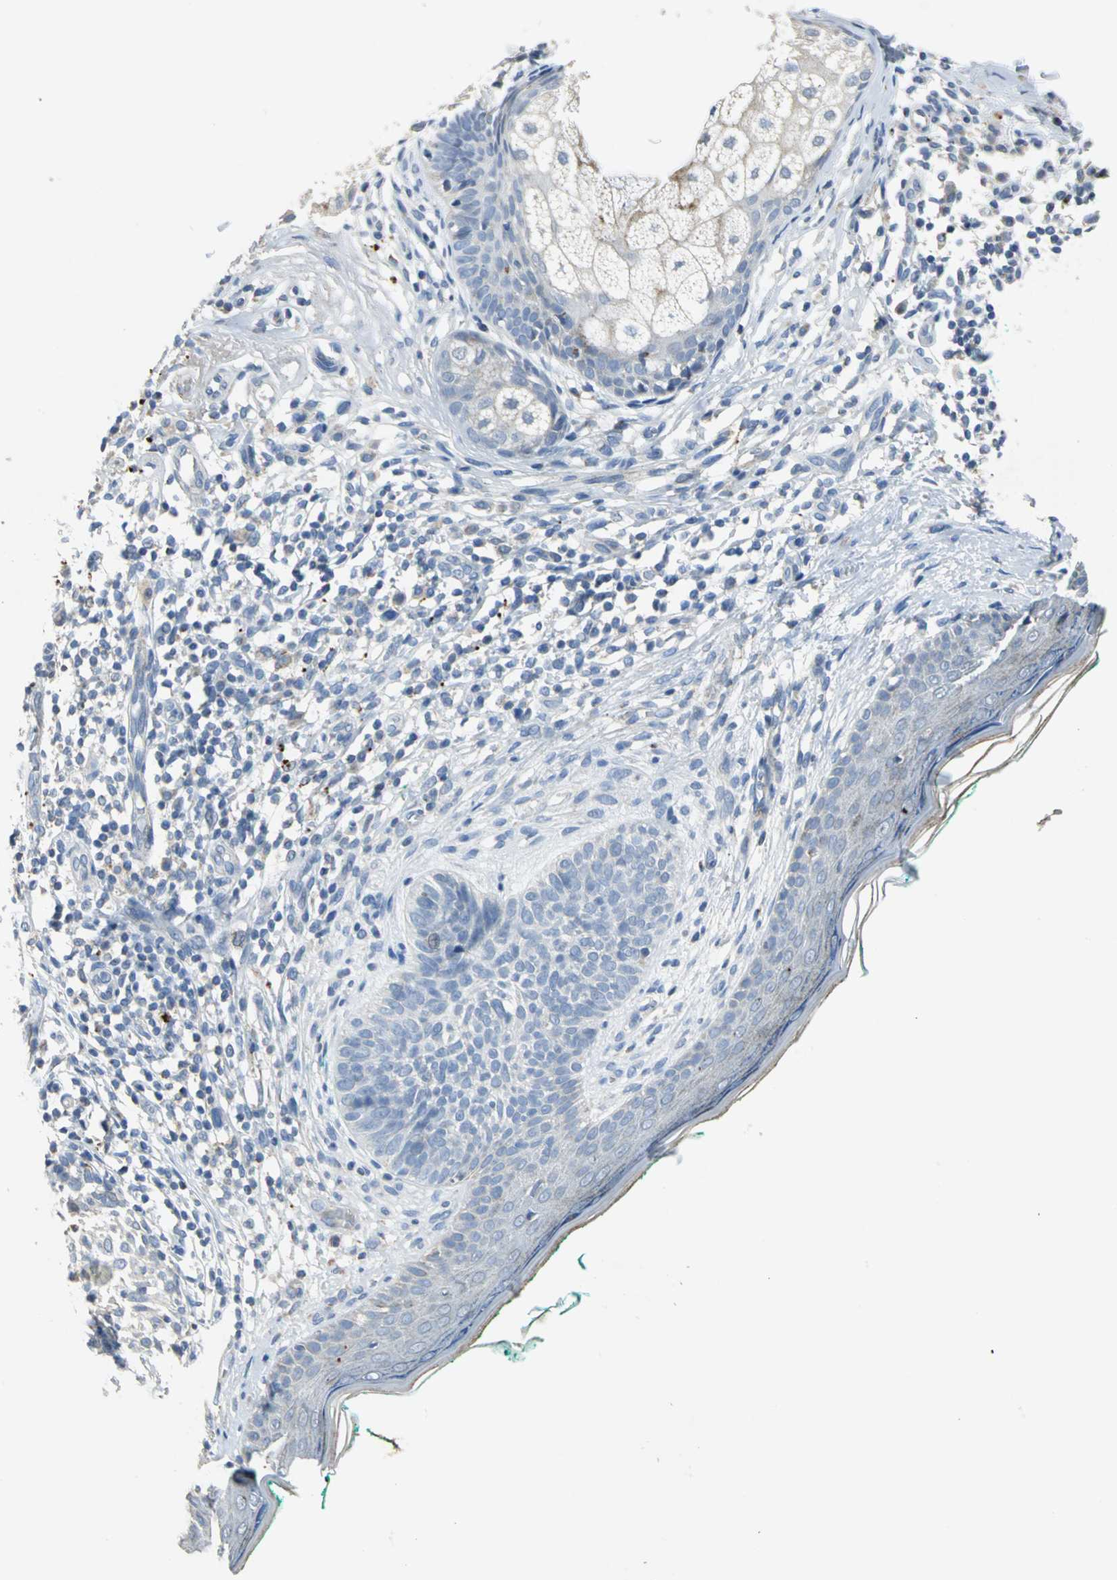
{"staining": {"intensity": "negative", "quantity": "none", "location": "none"}, "tissue": "skin cancer", "cell_type": "Tumor cells", "image_type": "cancer", "snomed": [{"axis": "morphology", "description": "Normal tissue, NOS"}, {"axis": "morphology", "description": "Basal cell carcinoma"}, {"axis": "topography", "description": "Skin"}], "caption": "Tumor cells show no significant staining in skin cancer (basal cell carcinoma).", "gene": "SPPL2B", "patient": {"sex": "male", "age": 76}}